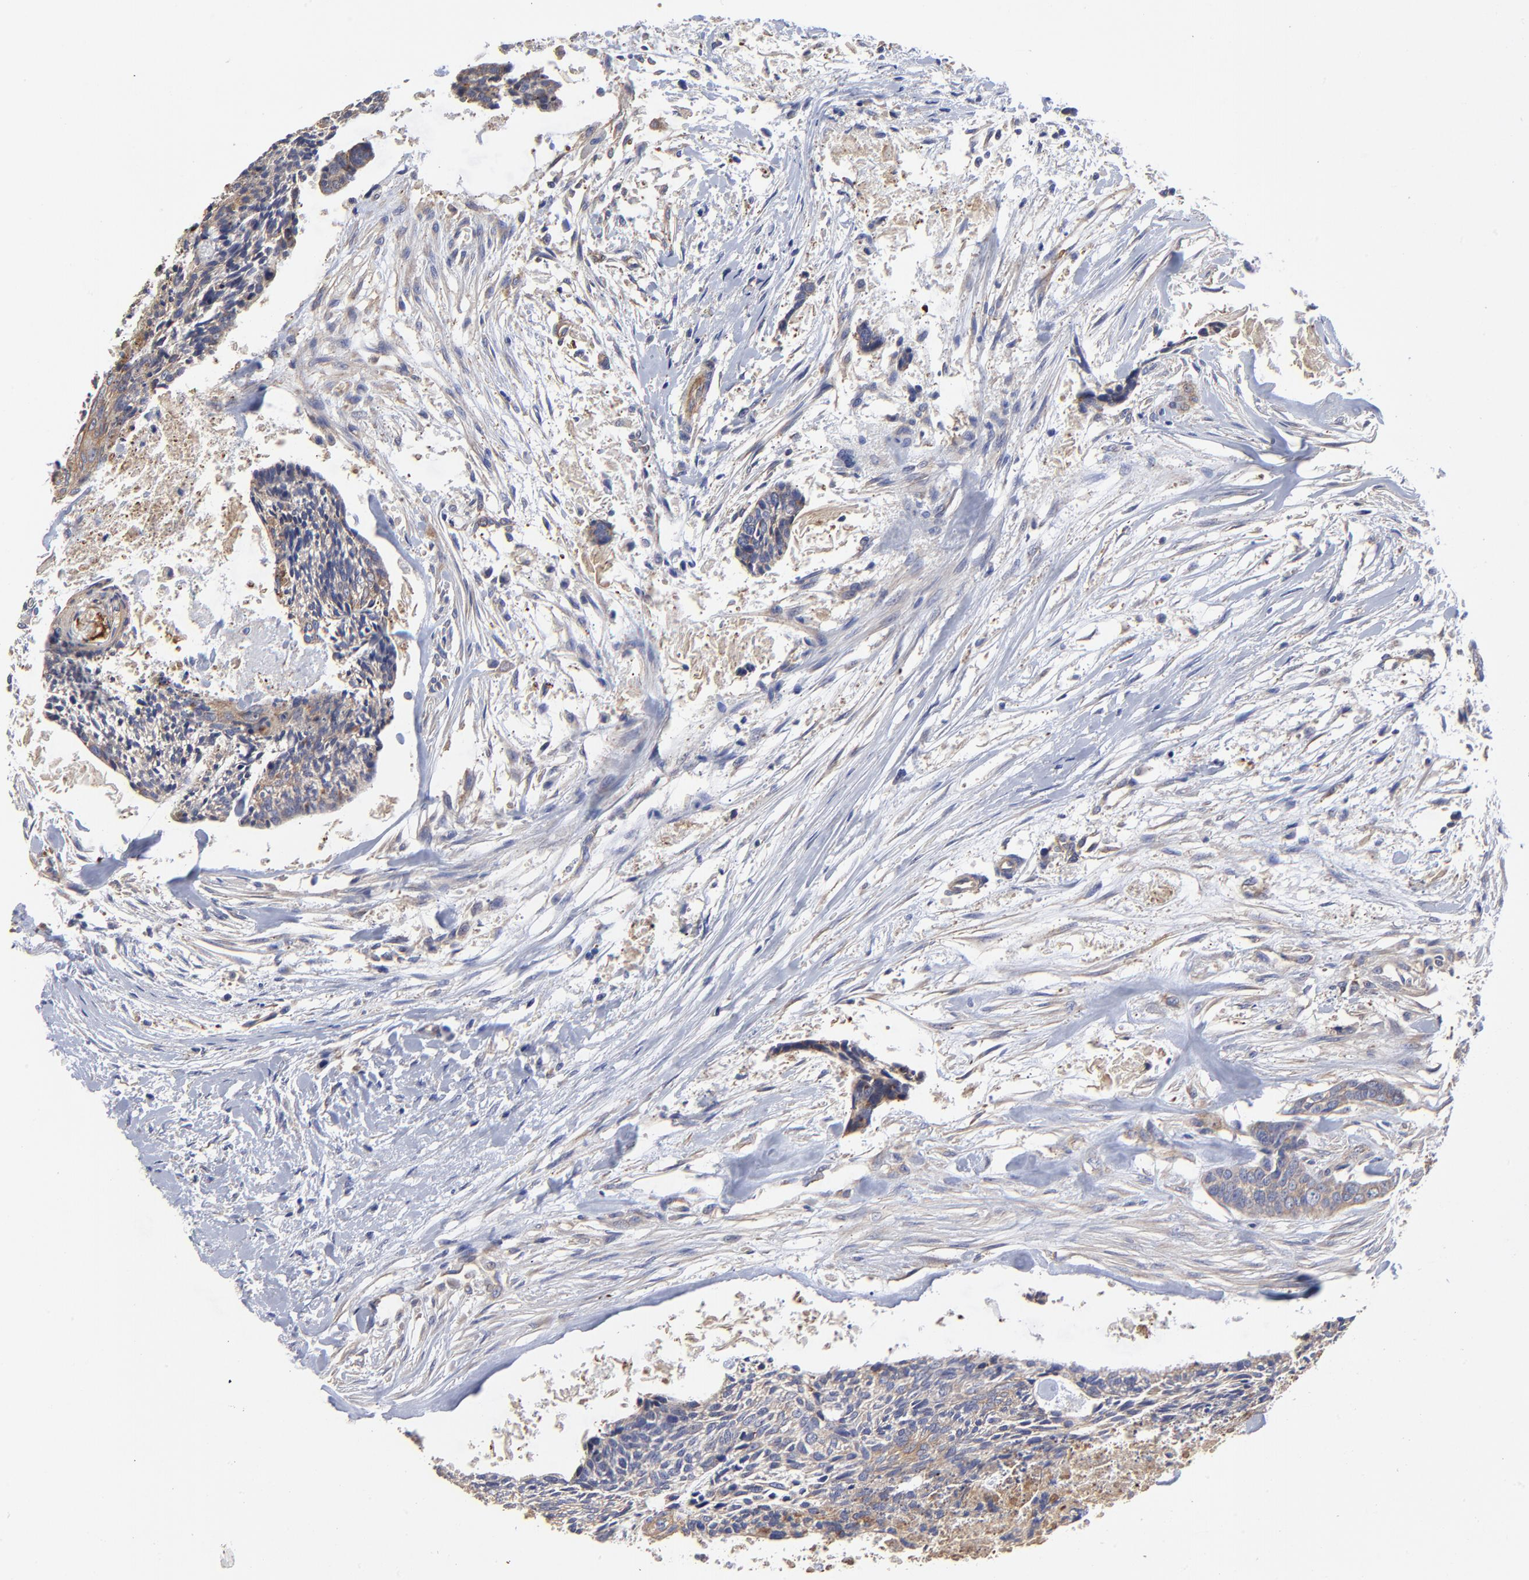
{"staining": {"intensity": "moderate", "quantity": "25%-75%", "location": "cytoplasmic/membranous"}, "tissue": "head and neck cancer", "cell_type": "Tumor cells", "image_type": "cancer", "snomed": [{"axis": "morphology", "description": "Squamous cell carcinoma, NOS"}, {"axis": "topography", "description": "Salivary gland"}, {"axis": "topography", "description": "Head-Neck"}], "caption": "IHC of human head and neck cancer (squamous cell carcinoma) displays medium levels of moderate cytoplasmic/membranous staining in about 25%-75% of tumor cells.", "gene": "SULF2", "patient": {"sex": "male", "age": 70}}